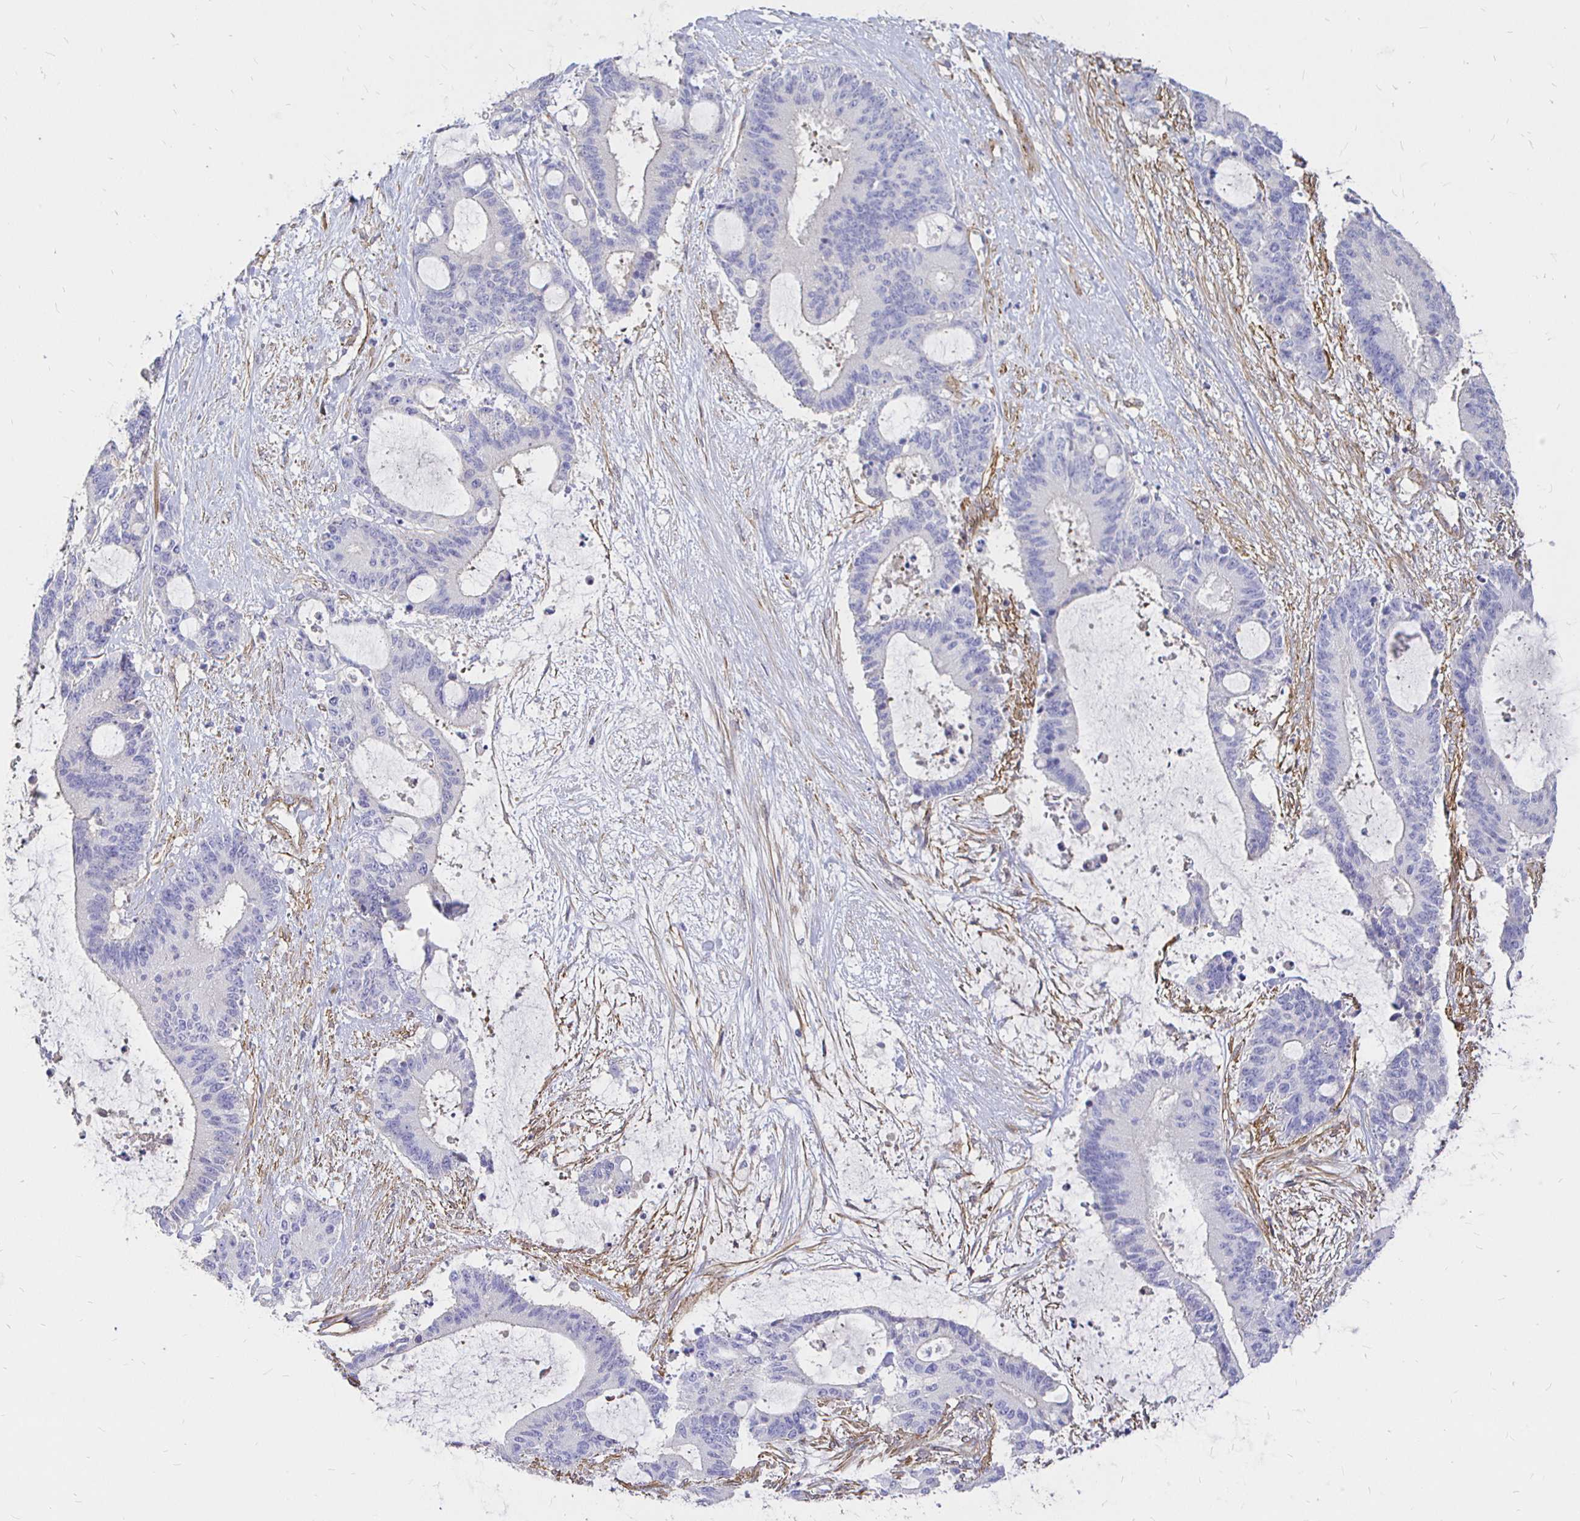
{"staining": {"intensity": "negative", "quantity": "none", "location": "none"}, "tissue": "liver cancer", "cell_type": "Tumor cells", "image_type": "cancer", "snomed": [{"axis": "morphology", "description": "Normal tissue, NOS"}, {"axis": "morphology", "description": "Cholangiocarcinoma"}, {"axis": "topography", "description": "Liver"}, {"axis": "topography", "description": "Peripheral nerve tissue"}], "caption": "There is no significant expression in tumor cells of liver cholangiocarcinoma.", "gene": "PALM2AKAP2", "patient": {"sex": "female", "age": 73}}